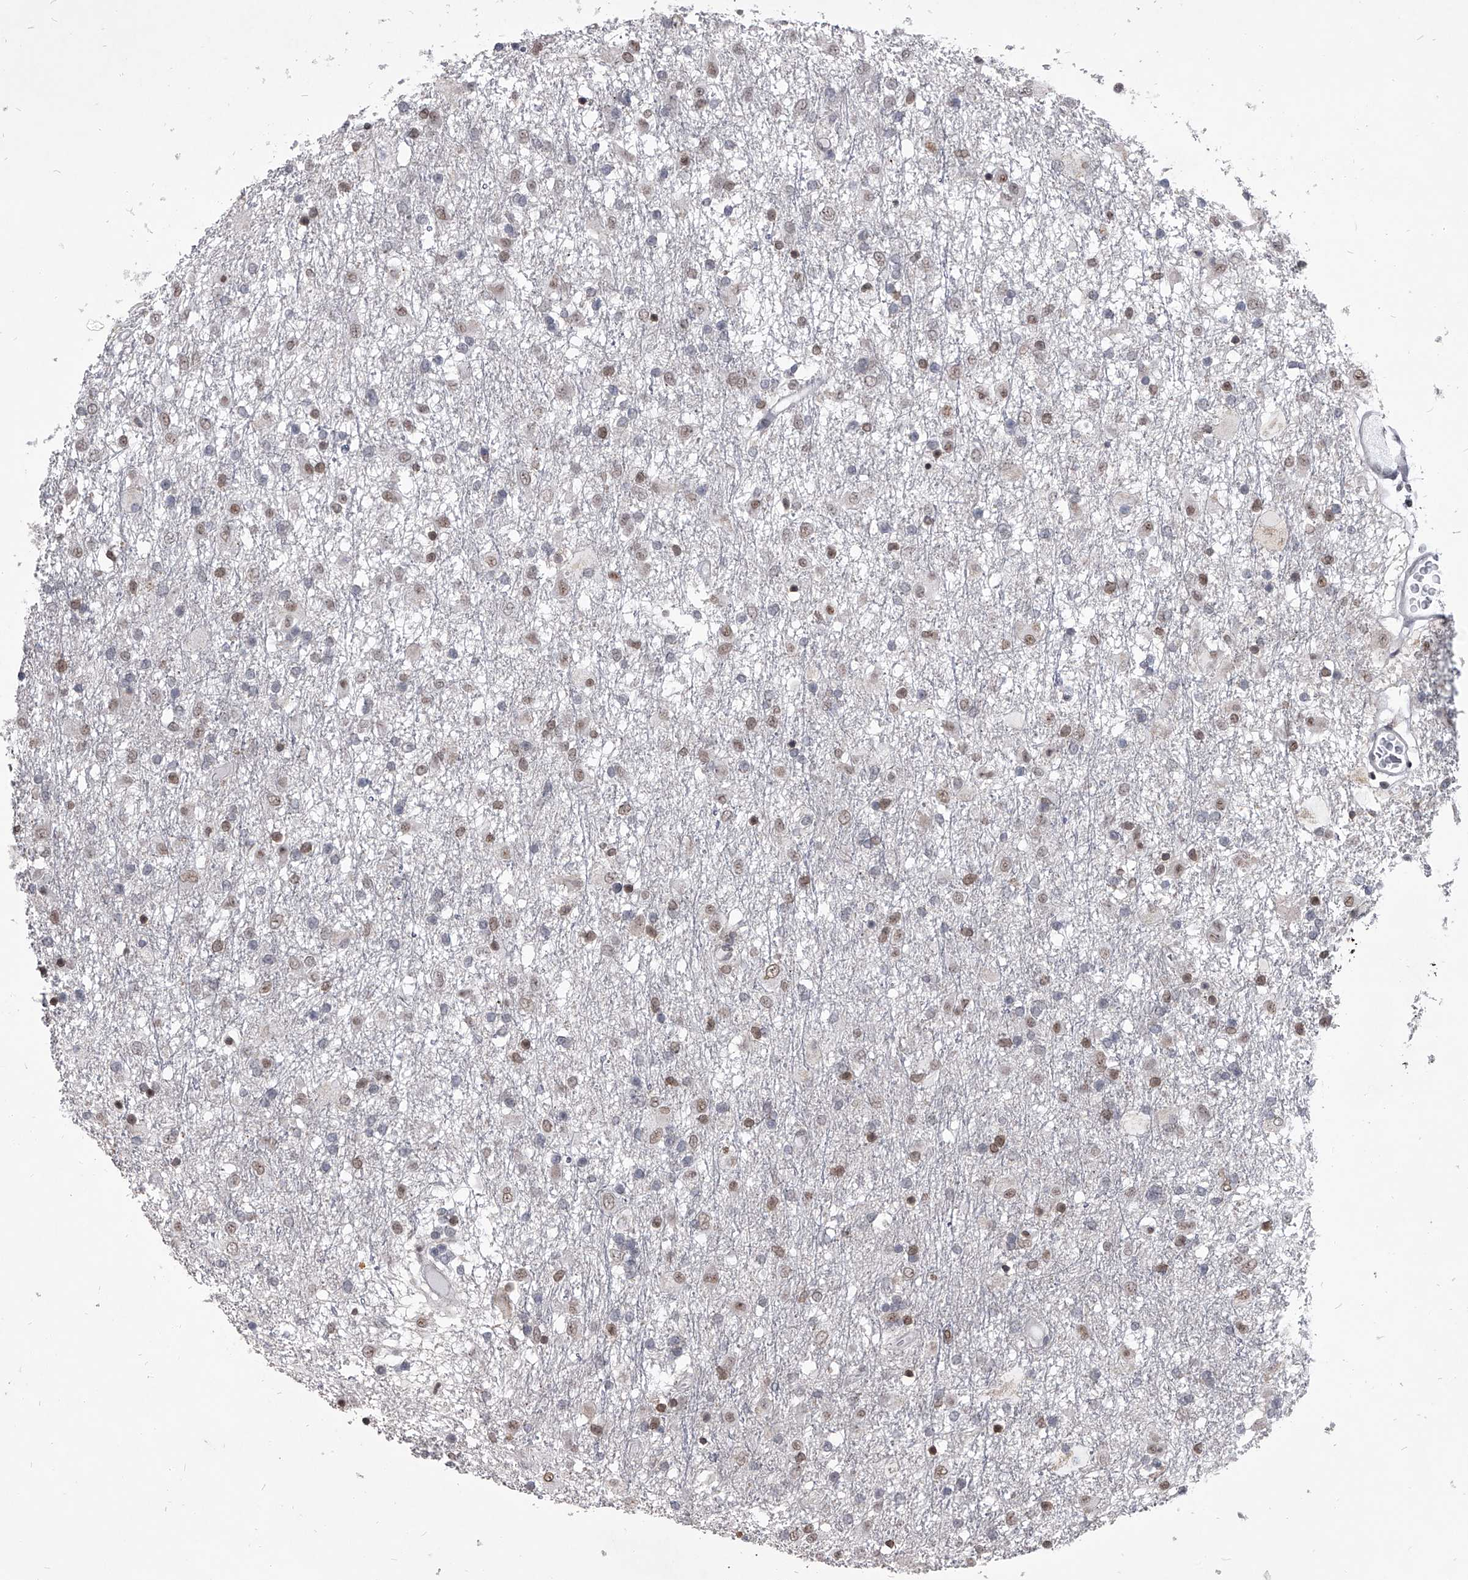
{"staining": {"intensity": "weak", "quantity": "25%-75%", "location": "nuclear"}, "tissue": "glioma", "cell_type": "Tumor cells", "image_type": "cancer", "snomed": [{"axis": "morphology", "description": "Glioma, malignant, Low grade"}, {"axis": "topography", "description": "Brain"}], "caption": "Immunohistochemistry micrograph of neoplastic tissue: human glioma stained using IHC shows low levels of weak protein expression localized specifically in the nuclear of tumor cells, appearing as a nuclear brown color.", "gene": "PPIL4", "patient": {"sex": "male", "age": 65}}